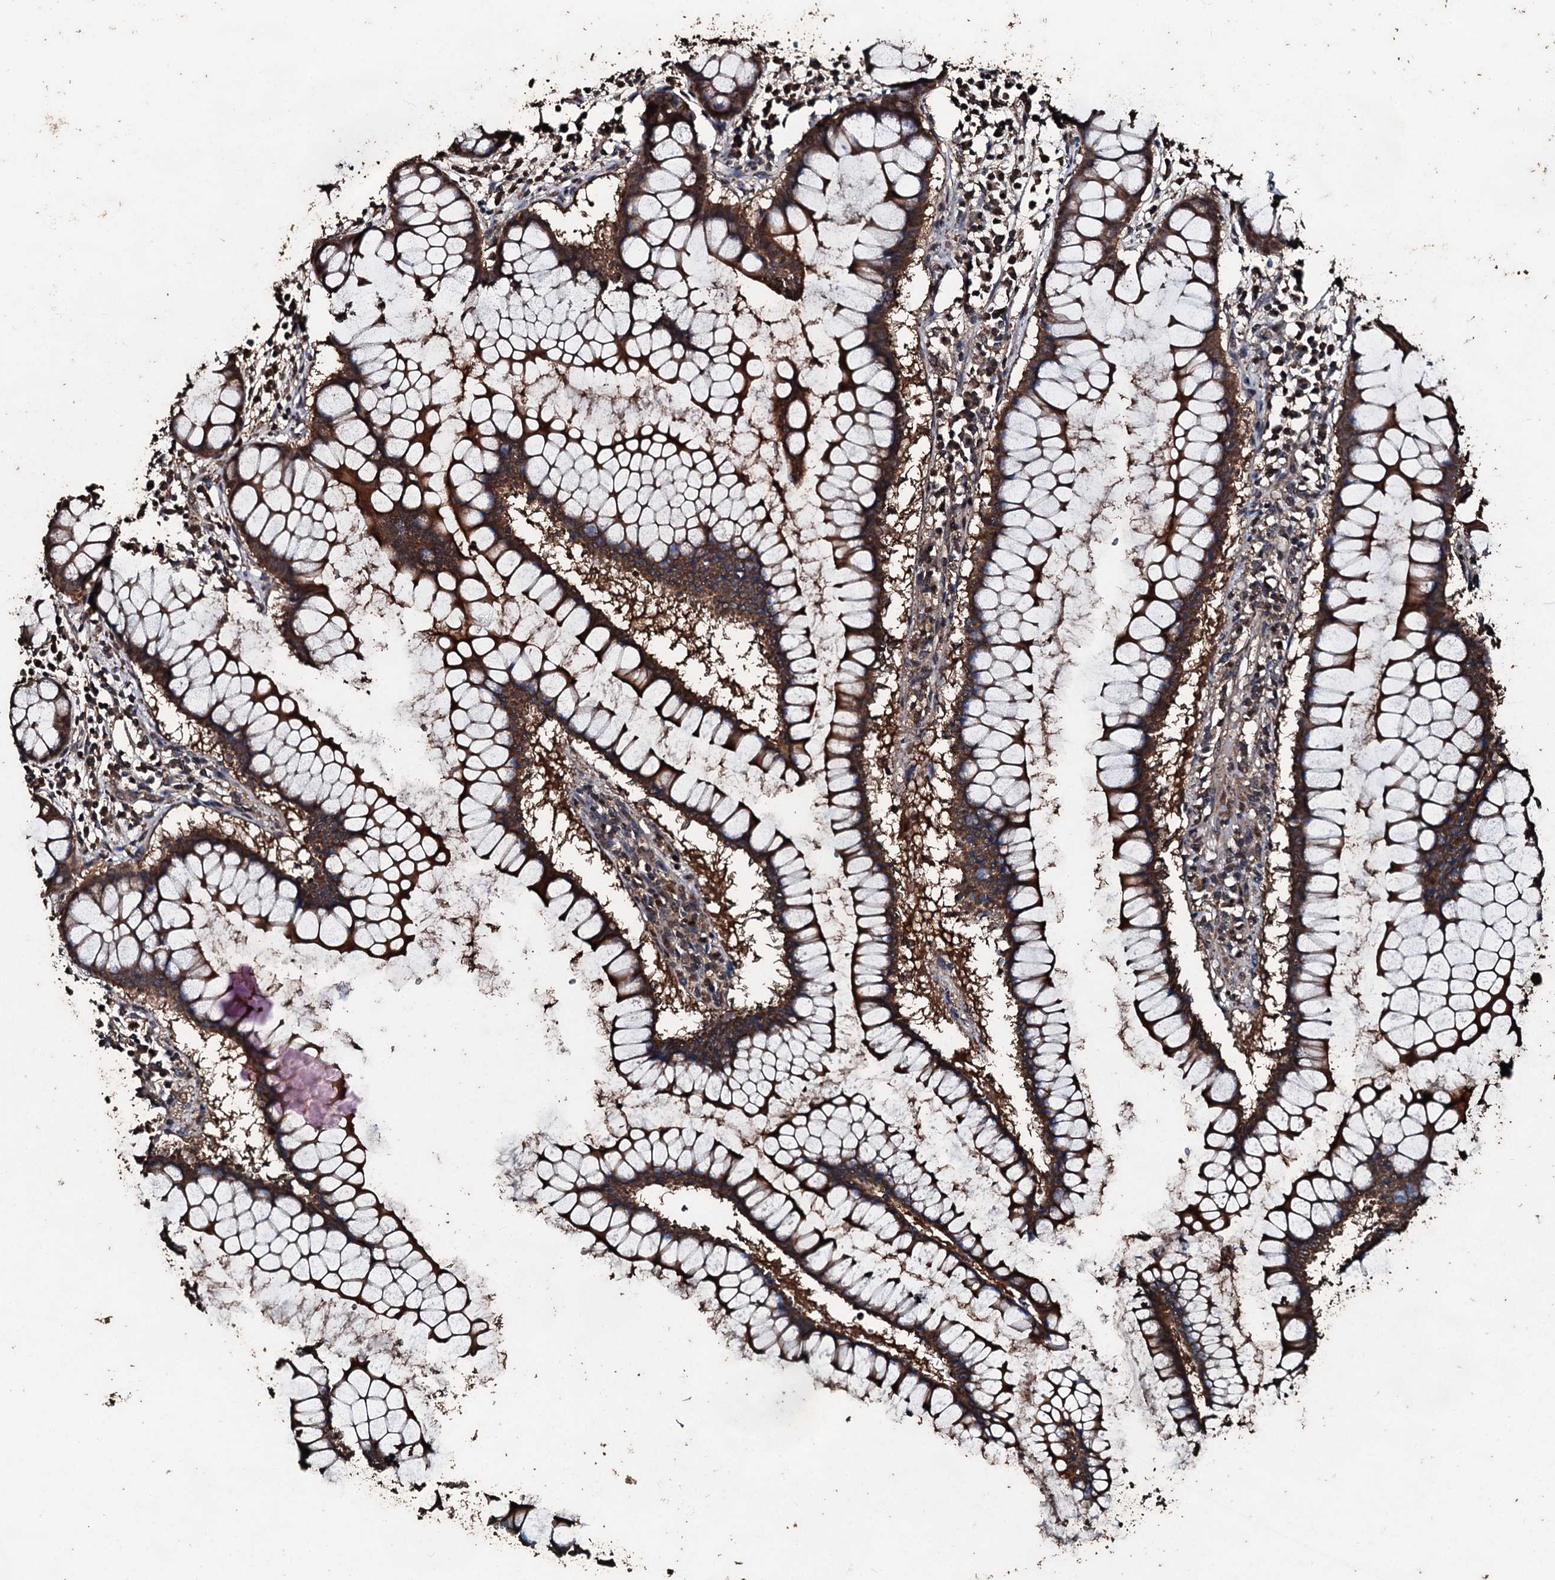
{"staining": {"intensity": "strong", "quantity": ">75%", "location": "cytoplasmic/membranous"}, "tissue": "colon", "cell_type": "Endothelial cells", "image_type": "normal", "snomed": [{"axis": "morphology", "description": "Normal tissue, NOS"}, {"axis": "morphology", "description": "Adenocarcinoma, NOS"}, {"axis": "topography", "description": "Colon"}], "caption": "A micrograph of human colon stained for a protein shows strong cytoplasmic/membranous brown staining in endothelial cells.", "gene": "FAAP24", "patient": {"sex": "female", "age": 55}}